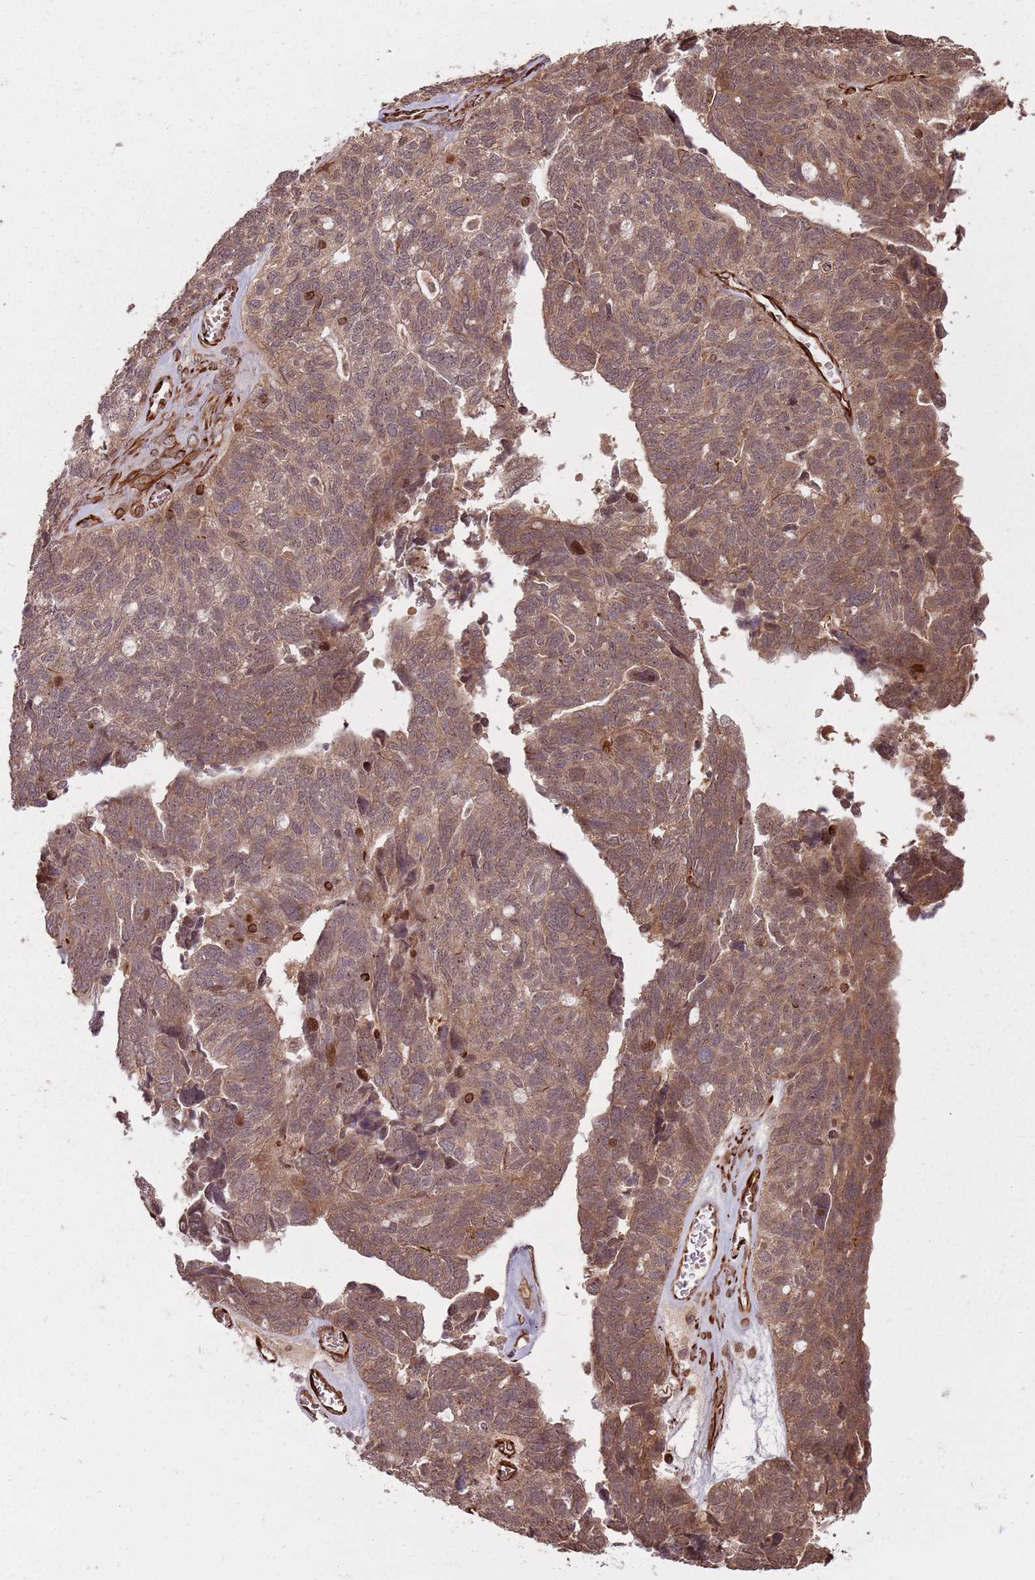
{"staining": {"intensity": "moderate", "quantity": ">75%", "location": "cytoplasmic/membranous,nuclear"}, "tissue": "ovarian cancer", "cell_type": "Tumor cells", "image_type": "cancer", "snomed": [{"axis": "morphology", "description": "Cystadenocarcinoma, serous, NOS"}, {"axis": "topography", "description": "Ovary"}], "caption": "Immunohistochemistry staining of ovarian serous cystadenocarcinoma, which displays medium levels of moderate cytoplasmic/membranous and nuclear staining in about >75% of tumor cells indicating moderate cytoplasmic/membranous and nuclear protein staining. The staining was performed using DAB (3,3'-diaminobenzidine) (brown) for protein detection and nuclei were counterstained in hematoxylin (blue).", "gene": "ADAMTS3", "patient": {"sex": "female", "age": 79}}